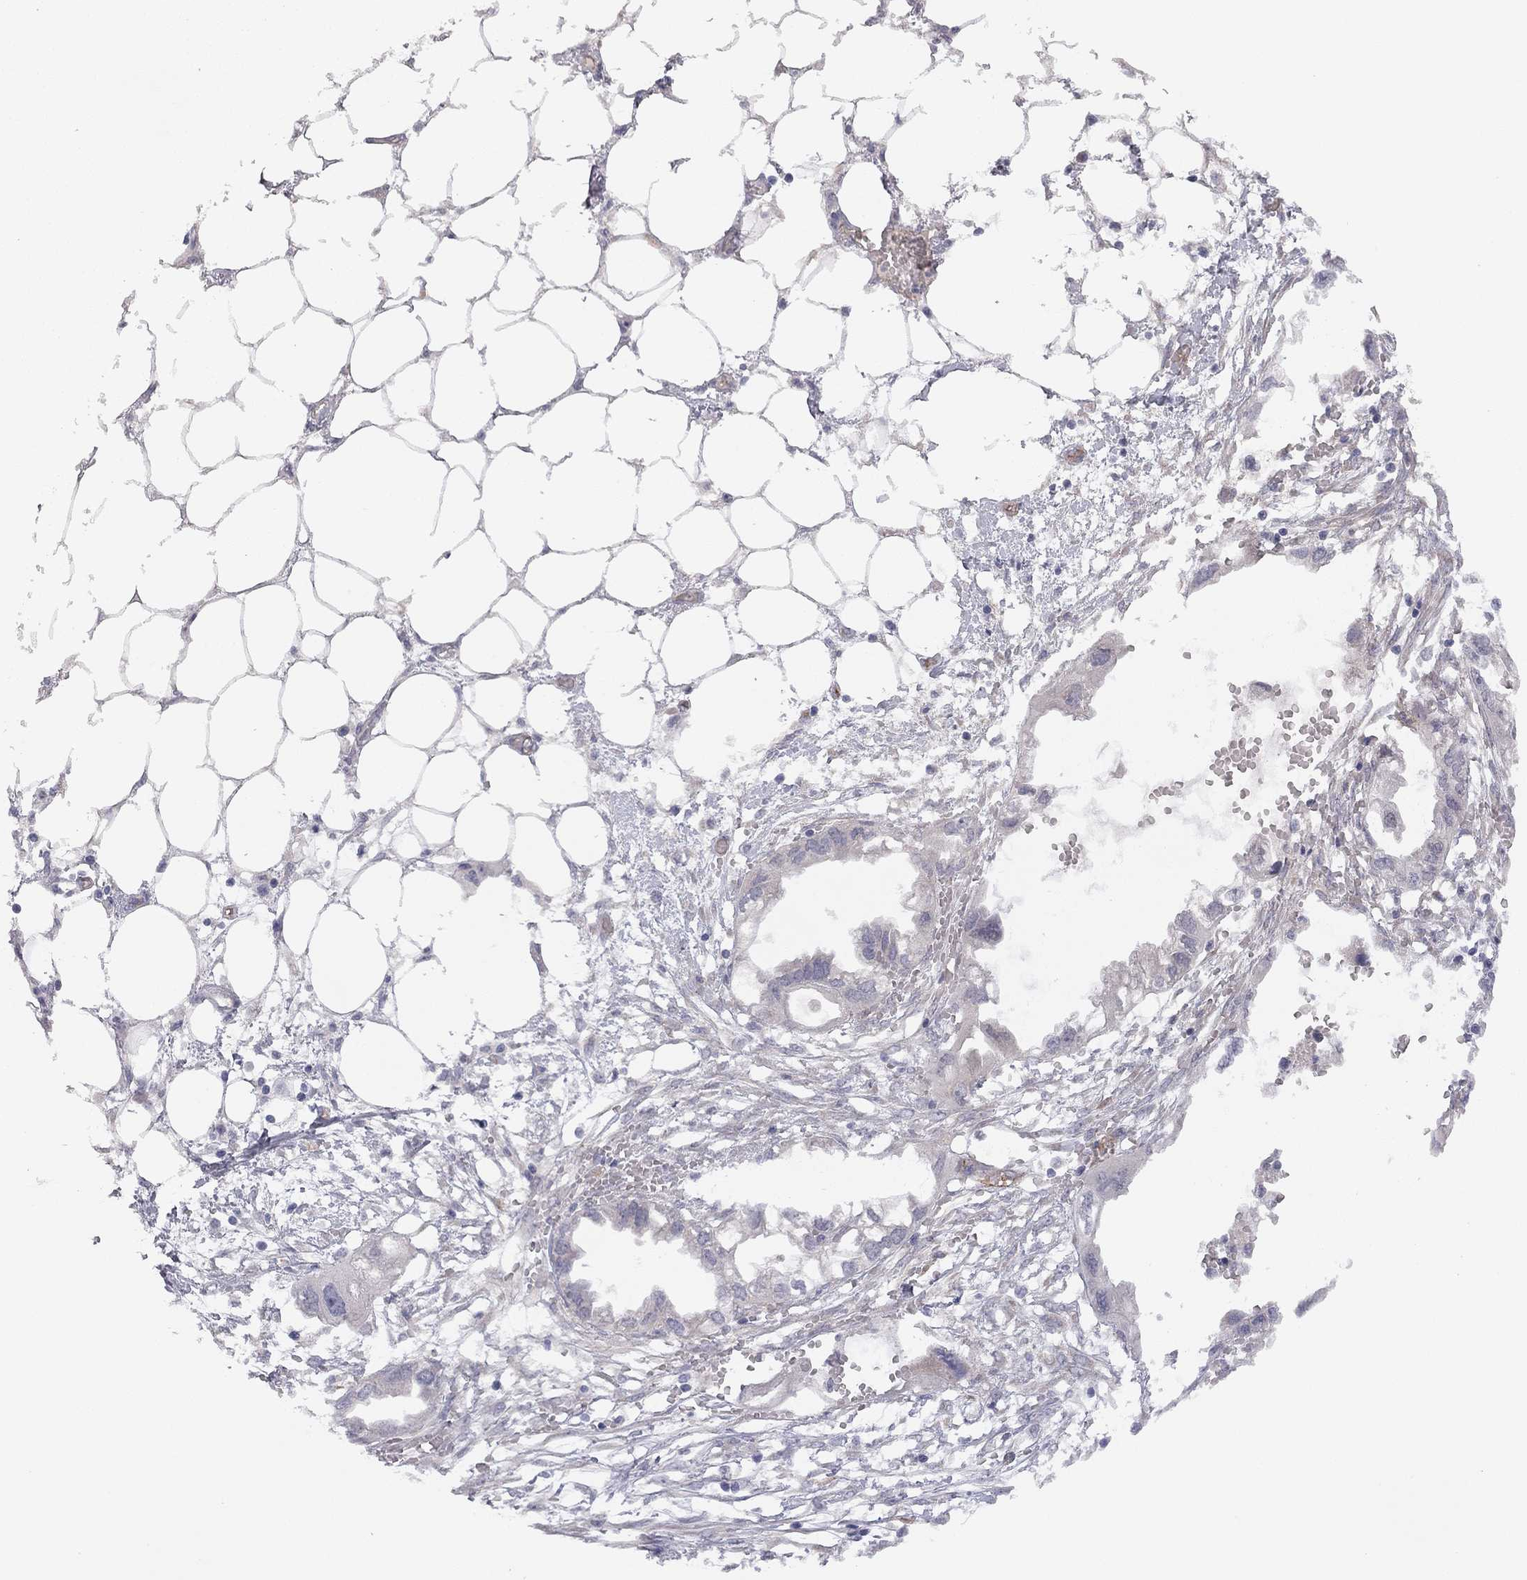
{"staining": {"intensity": "negative", "quantity": "none", "location": "none"}, "tissue": "endometrial cancer", "cell_type": "Tumor cells", "image_type": "cancer", "snomed": [{"axis": "morphology", "description": "Adenocarcinoma, NOS"}, {"axis": "morphology", "description": "Adenocarcinoma, metastatic, NOS"}, {"axis": "topography", "description": "Adipose tissue"}, {"axis": "topography", "description": "Endometrium"}], "caption": "Endometrial cancer (adenocarcinoma) stained for a protein using immunohistochemistry reveals no positivity tumor cells.", "gene": "EXOC3L2", "patient": {"sex": "female", "age": 67}}